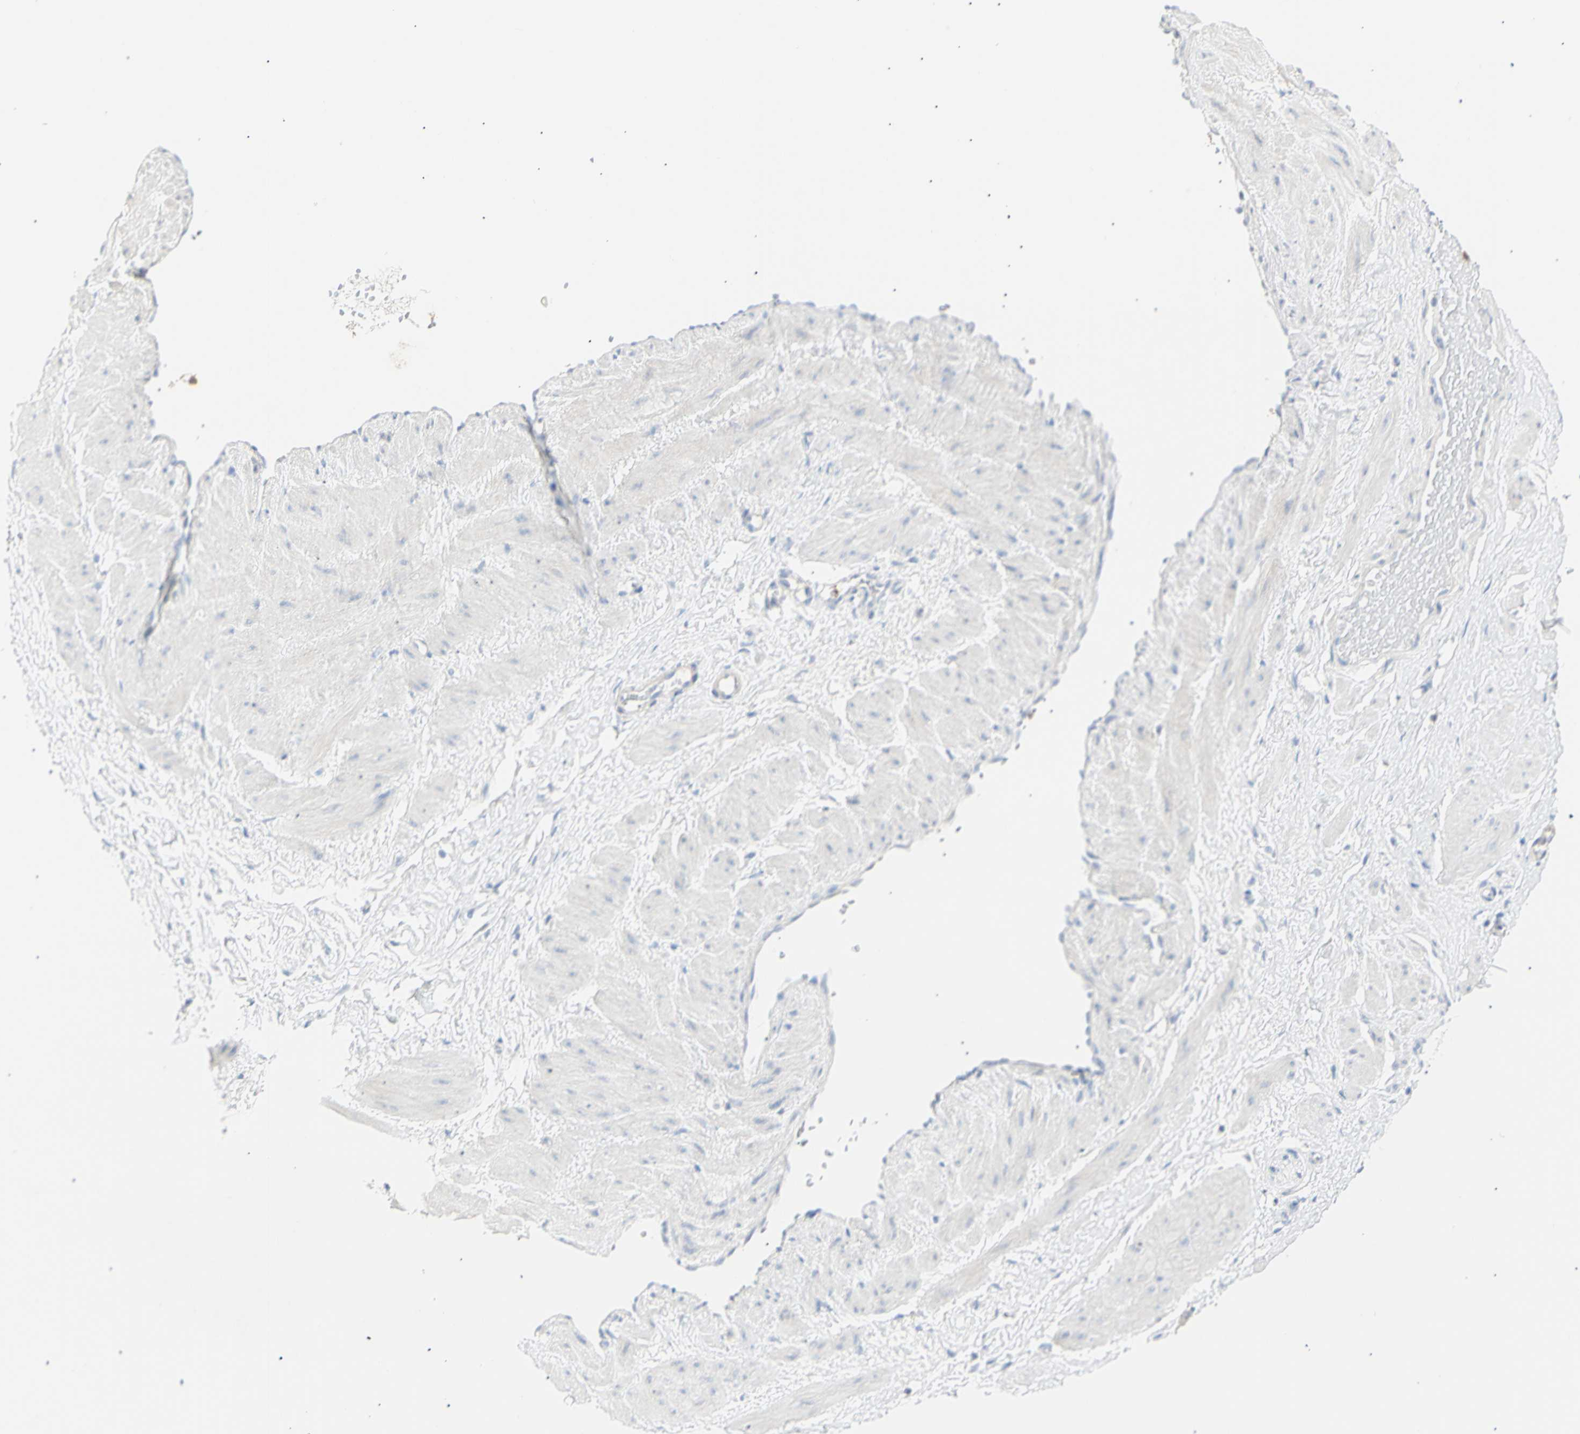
{"staining": {"intensity": "moderate", "quantity": "25%-75%", "location": "cytoplasmic/membranous"}, "tissue": "adipose tissue", "cell_type": "Adipocytes", "image_type": "normal", "snomed": [{"axis": "morphology", "description": "Normal tissue, NOS"}, {"axis": "topography", "description": "Soft tissue"}, {"axis": "topography", "description": "Vascular tissue"}], "caption": "Adipose tissue stained for a protein (brown) displays moderate cytoplasmic/membranous positive positivity in approximately 25%-75% of adipocytes.", "gene": "B4GALNT3", "patient": {"sex": "female", "age": 35}}